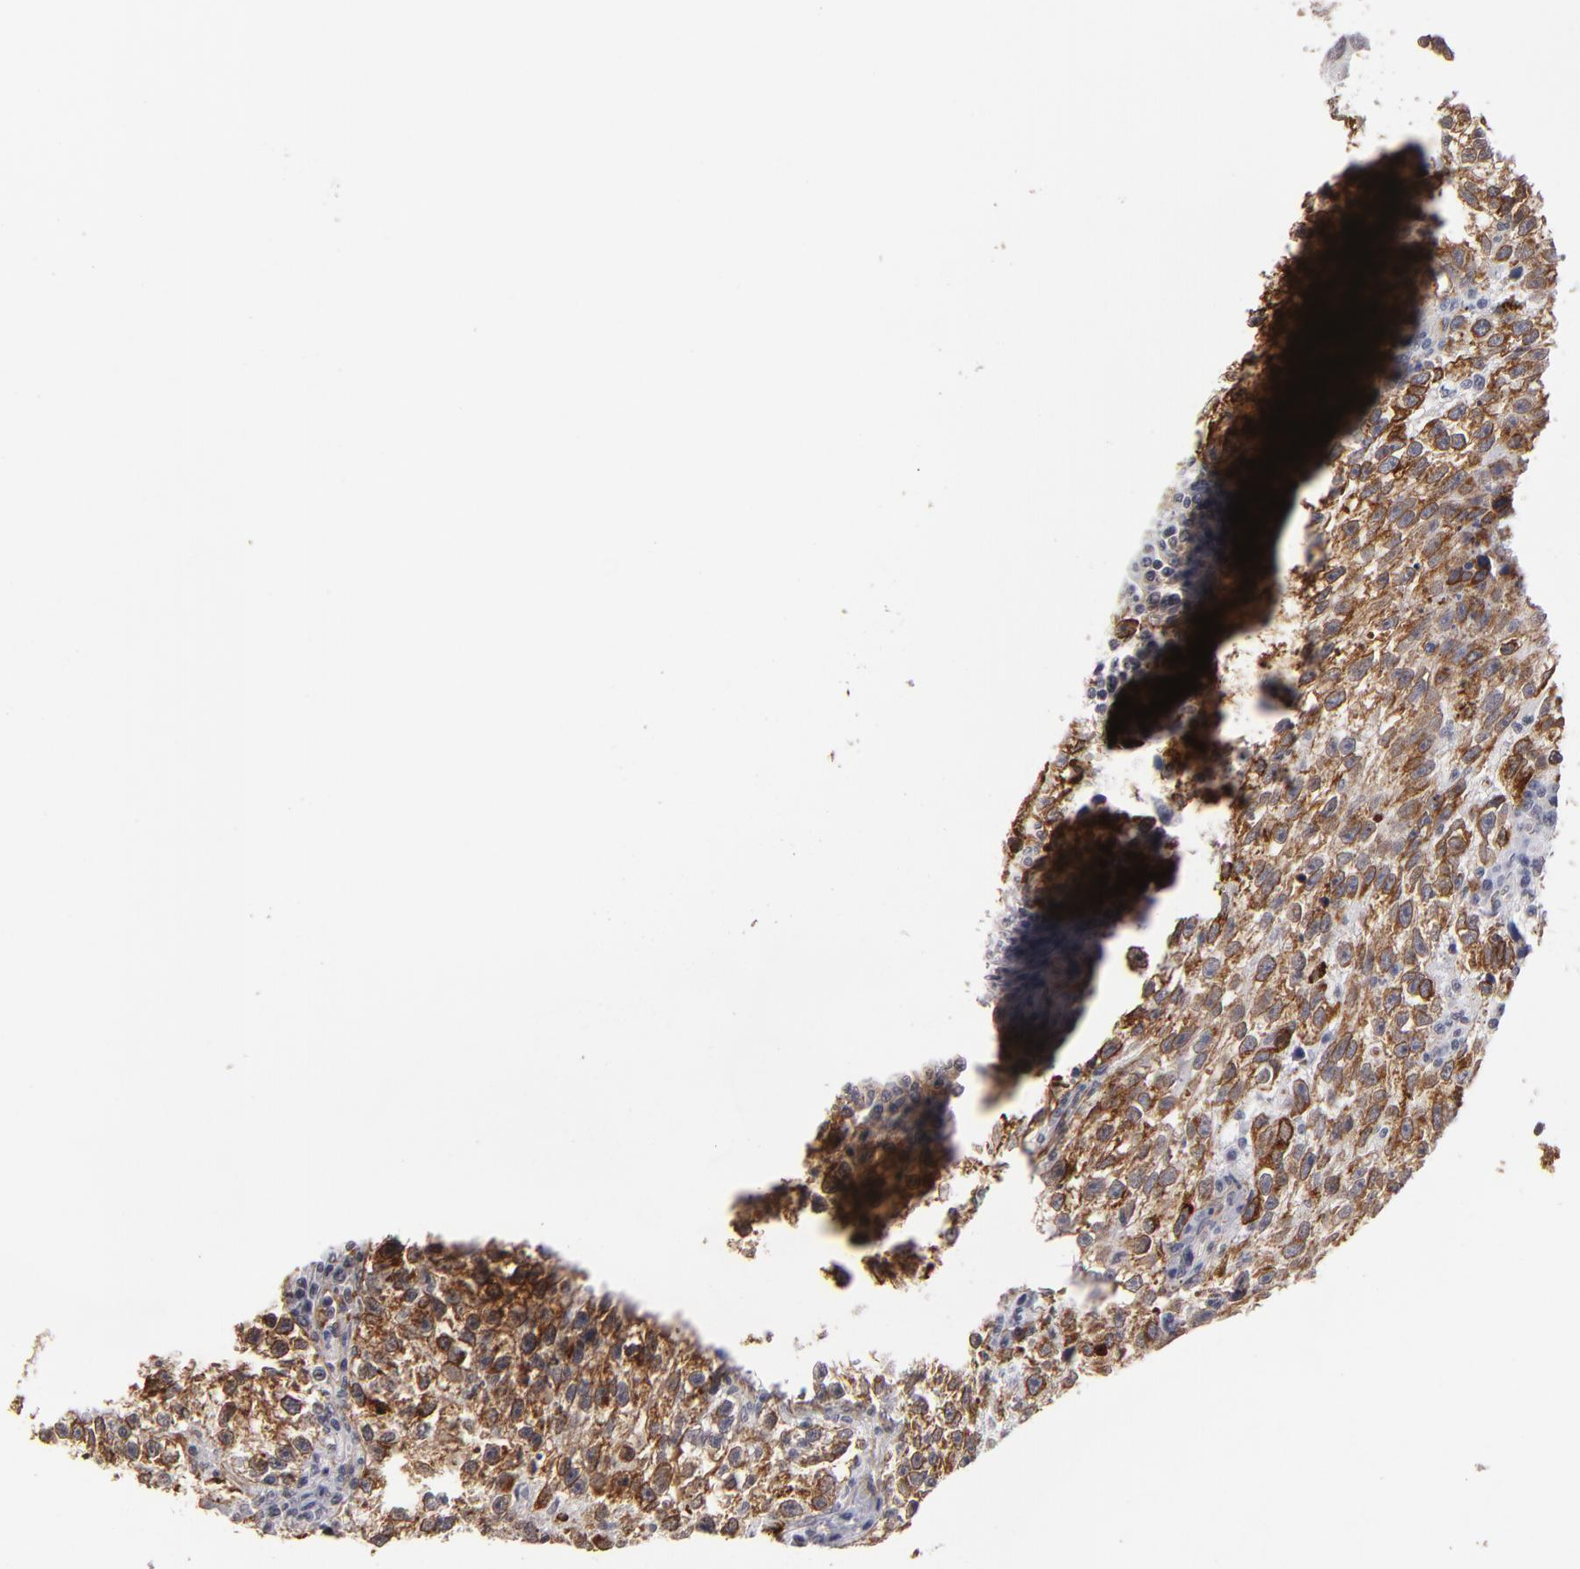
{"staining": {"intensity": "moderate", "quantity": ">75%", "location": "cytoplasmic/membranous"}, "tissue": "testis cancer", "cell_type": "Tumor cells", "image_type": "cancer", "snomed": [{"axis": "morphology", "description": "Seminoma, NOS"}, {"axis": "topography", "description": "Testis"}], "caption": "An immunohistochemistry (IHC) image of neoplastic tissue is shown. Protein staining in brown highlights moderate cytoplasmic/membranous positivity in testis seminoma within tumor cells.", "gene": "LAMC1", "patient": {"sex": "male", "age": 38}}